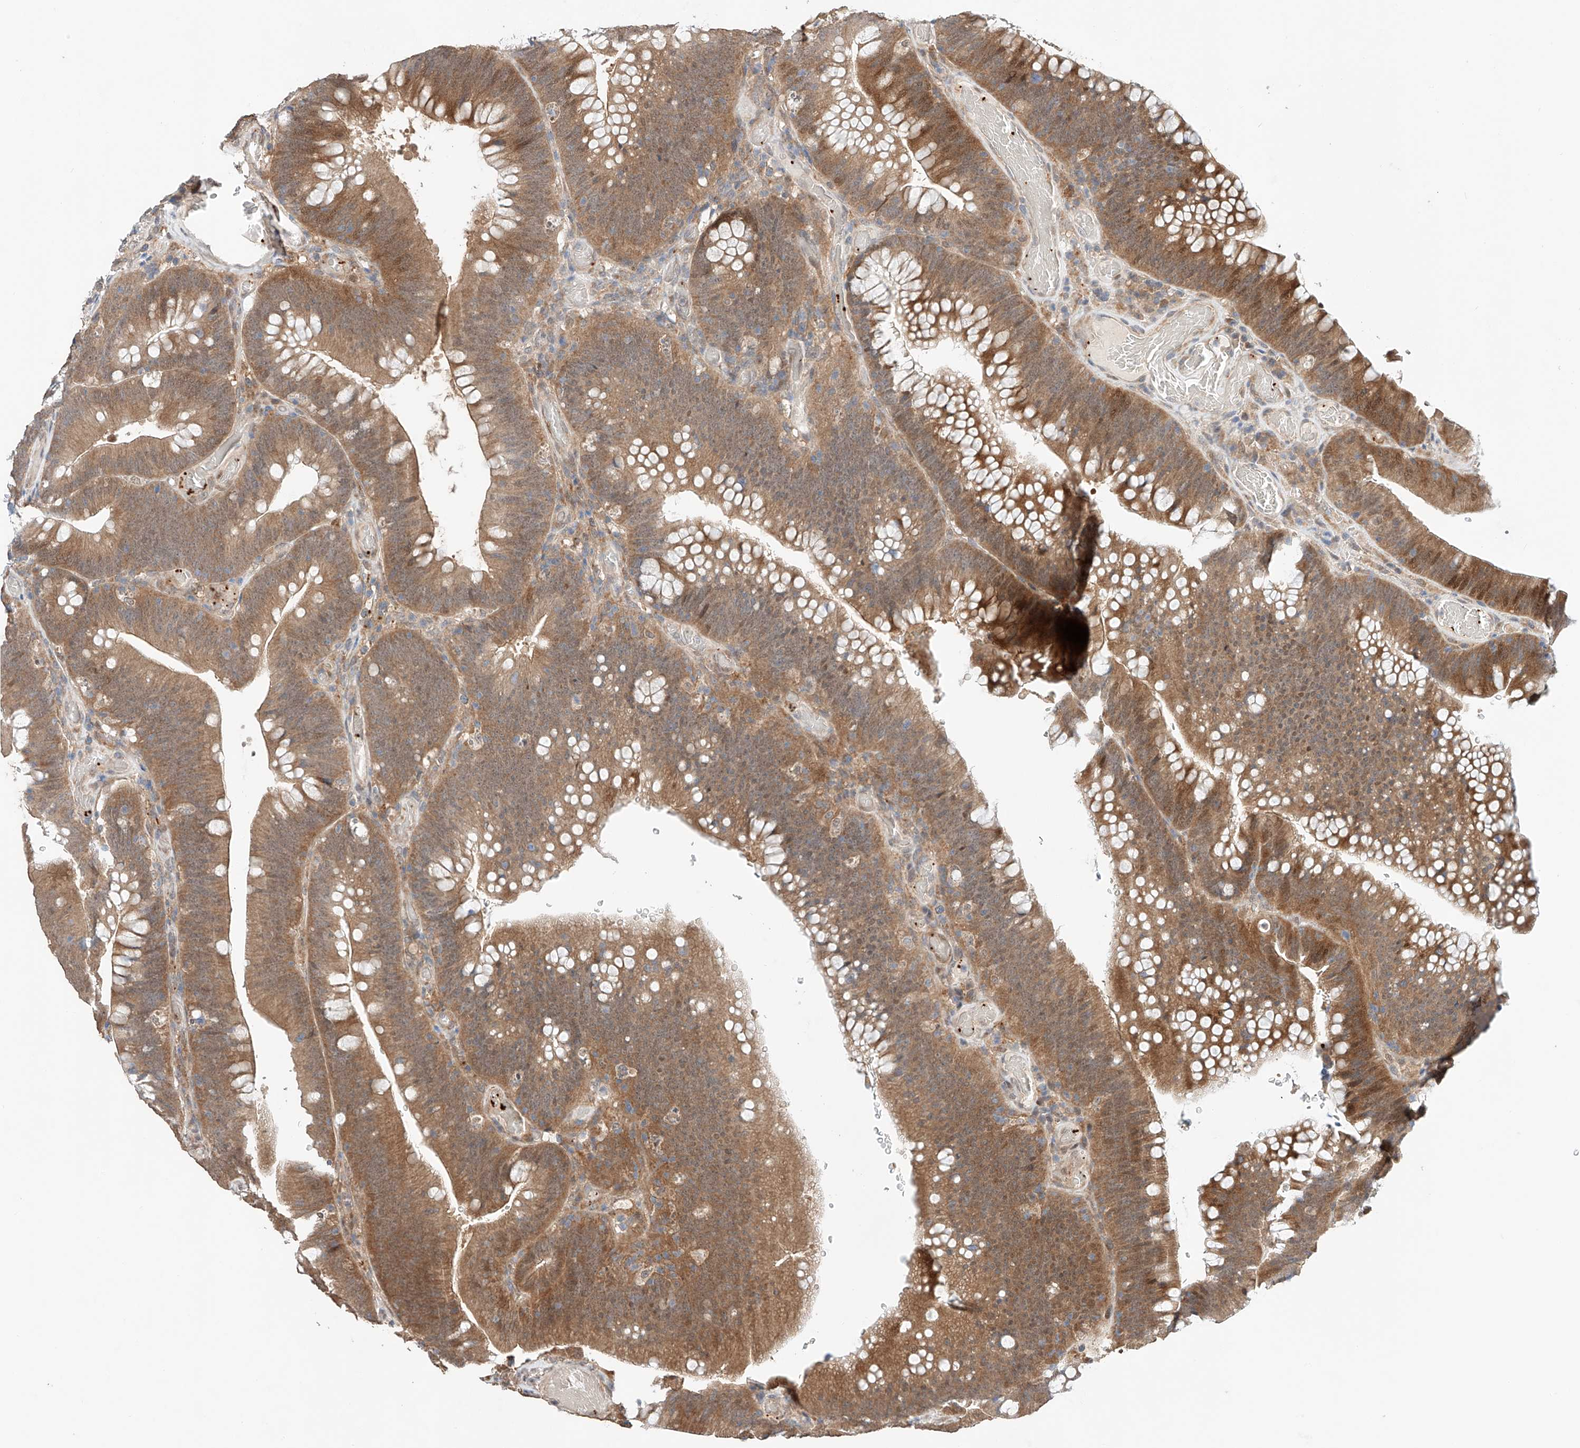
{"staining": {"intensity": "moderate", "quantity": ">75%", "location": "cytoplasmic/membranous,nuclear"}, "tissue": "colorectal cancer", "cell_type": "Tumor cells", "image_type": "cancer", "snomed": [{"axis": "morphology", "description": "Normal tissue, NOS"}, {"axis": "topography", "description": "Colon"}], "caption": "A medium amount of moderate cytoplasmic/membranous and nuclear staining is present in about >75% of tumor cells in colorectal cancer tissue. (DAB (3,3'-diaminobenzidine) = brown stain, brightfield microscopy at high magnification).", "gene": "ZFHX2", "patient": {"sex": "female", "age": 82}}